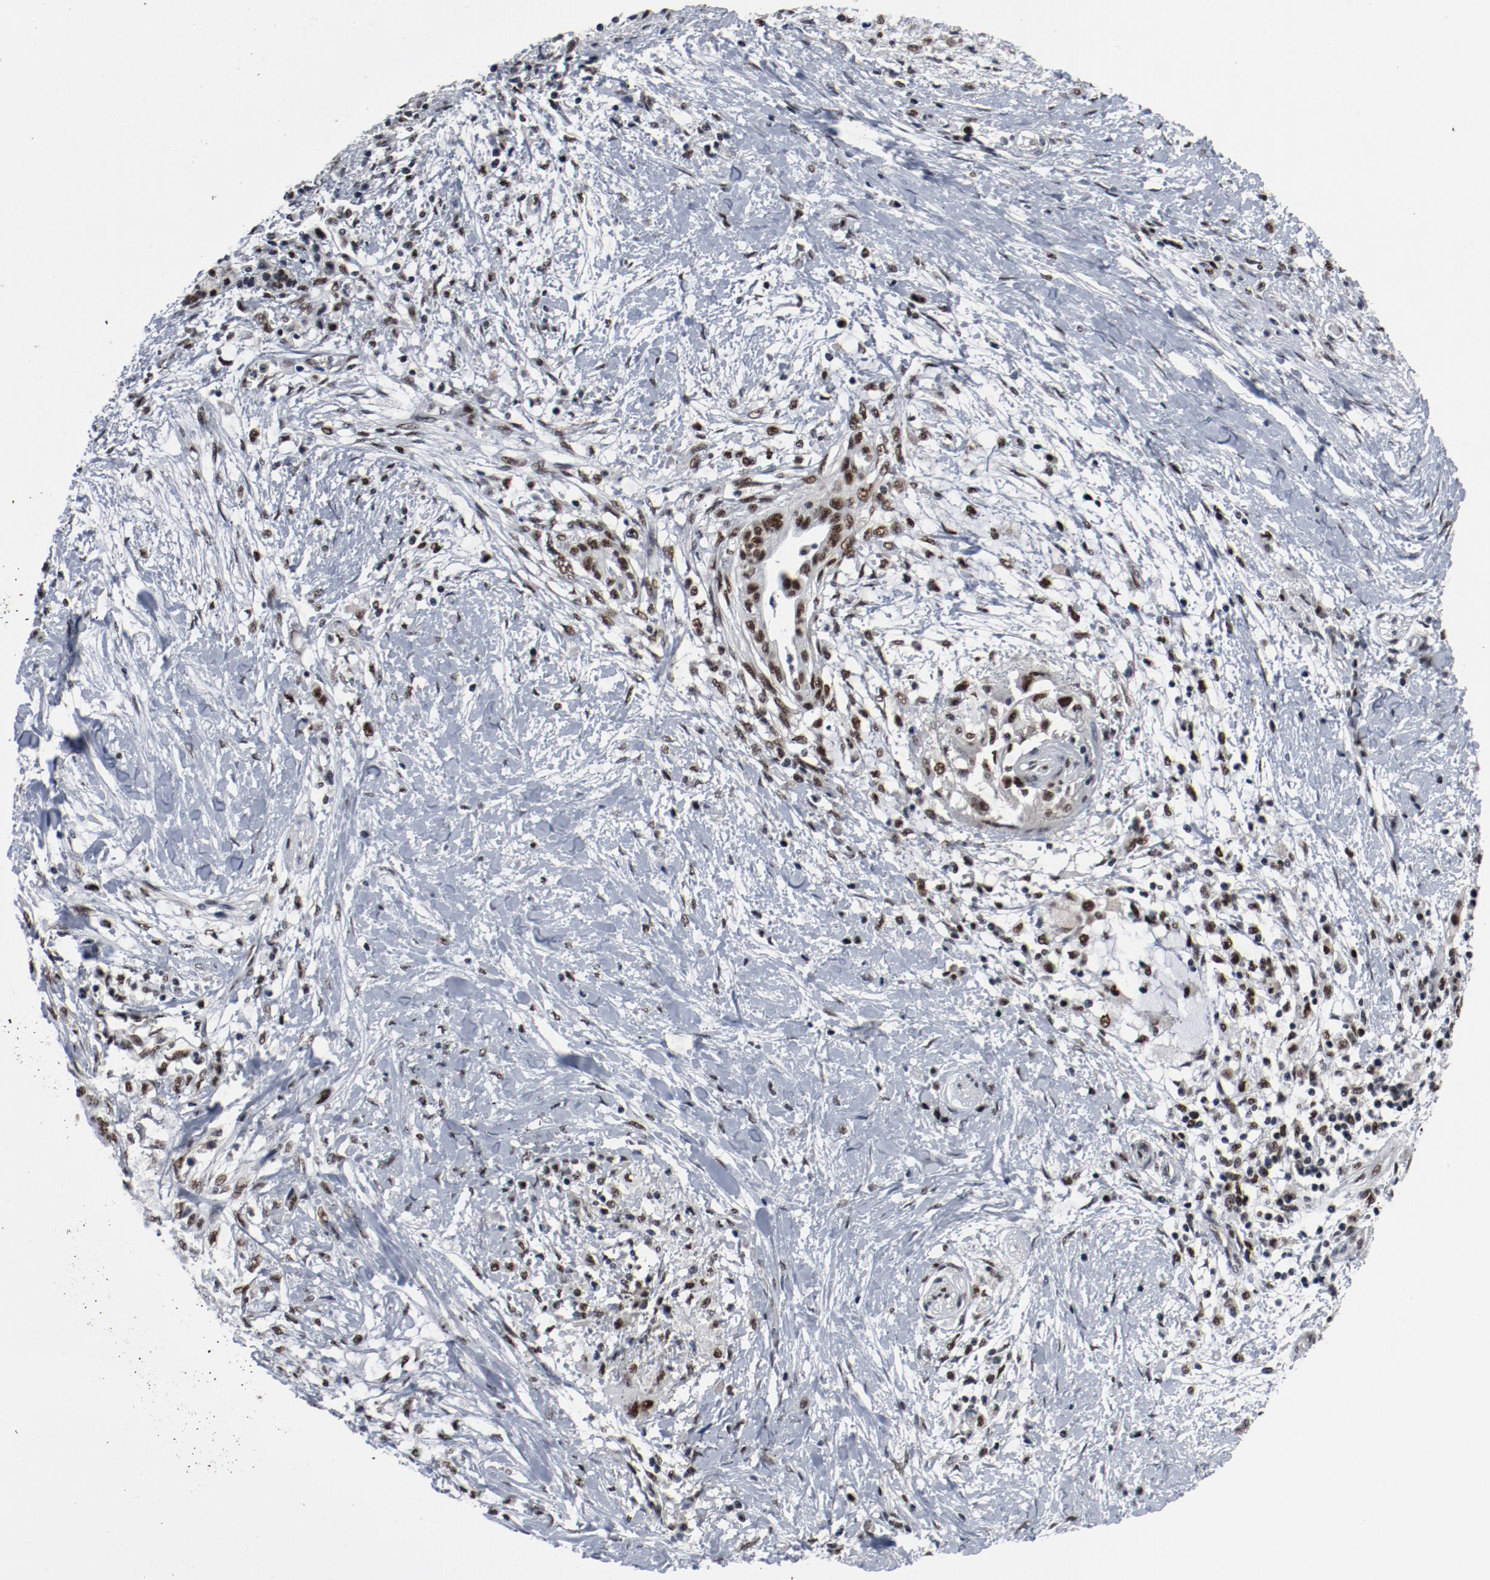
{"staining": {"intensity": "strong", "quantity": ">75%", "location": "nuclear"}, "tissue": "pancreatic cancer", "cell_type": "Tumor cells", "image_type": "cancer", "snomed": [{"axis": "morphology", "description": "Adenocarcinoma, NOS"}, {"axis": "topography", "description": "Pancreas"}], "caption": "The histopathology image displays staining of adenocarcinoma (pancreatic), revealing strong nuclear protein positivity (brown color) within tumor cells.", "gene": "JMJD6", "patient": {"sex": "female", "age": 64}}